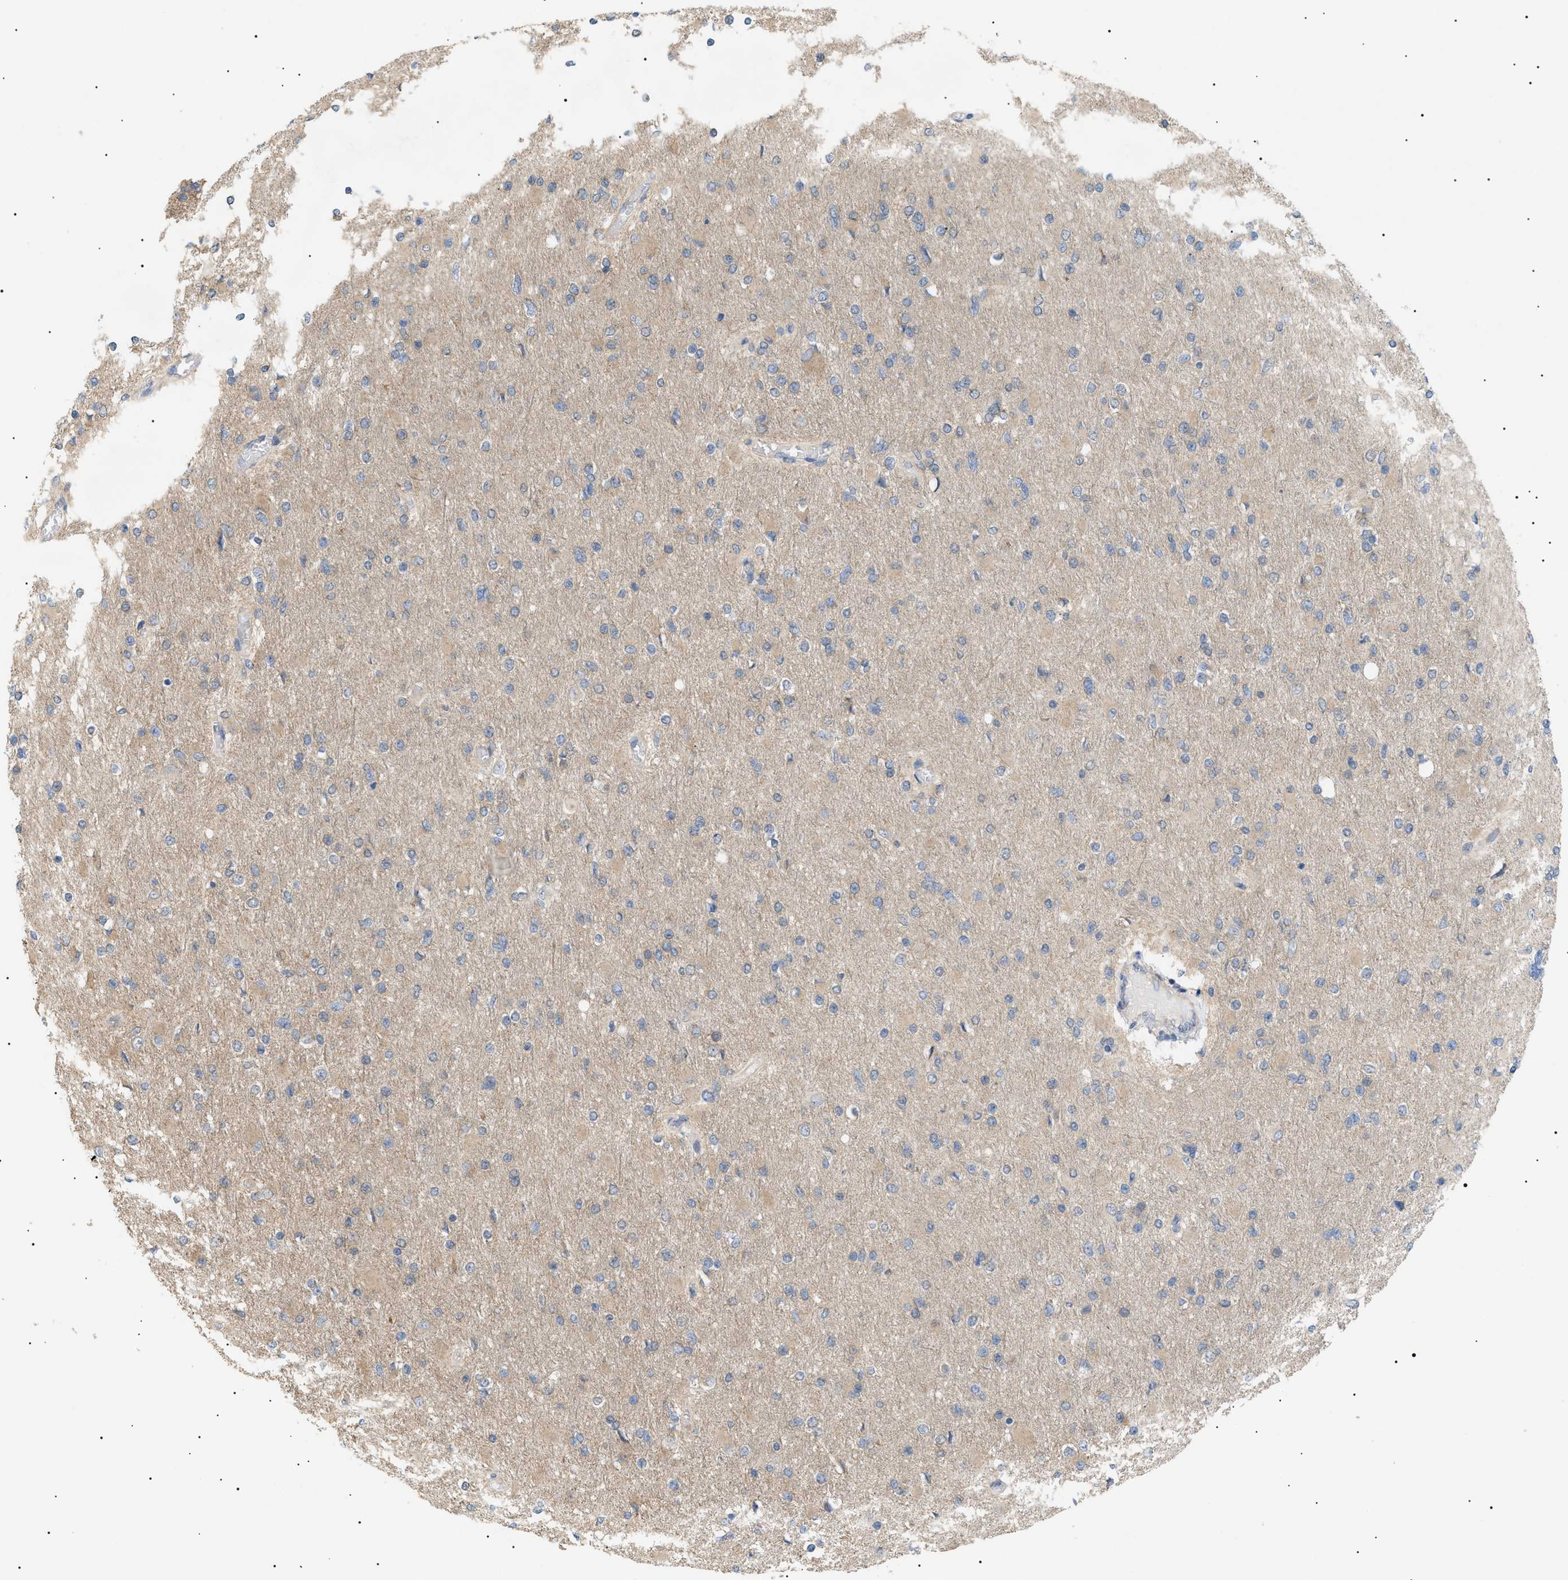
{"staining": {"intensity": "weak", "quantity": "25%-75%", "location": "cytoplasmic/membranous"}, "tissue": "glioma", "cell_type": "Tumor cells", "image_type": "cancer", "snomed": [{"axis": "morphology", "description": "Glioma, malignant, High grade"}, {"axis": "topography", "description": "Cerebral cortex"}], "caption": "Immunohistochemistry (DAB) staining of glioma exhibits weak cytoplasmic/membranous protein expression in approximately 25%-75% of tumor cells.", "gene": "IRS2", "patient": {"sex": "female", "age": 36}}